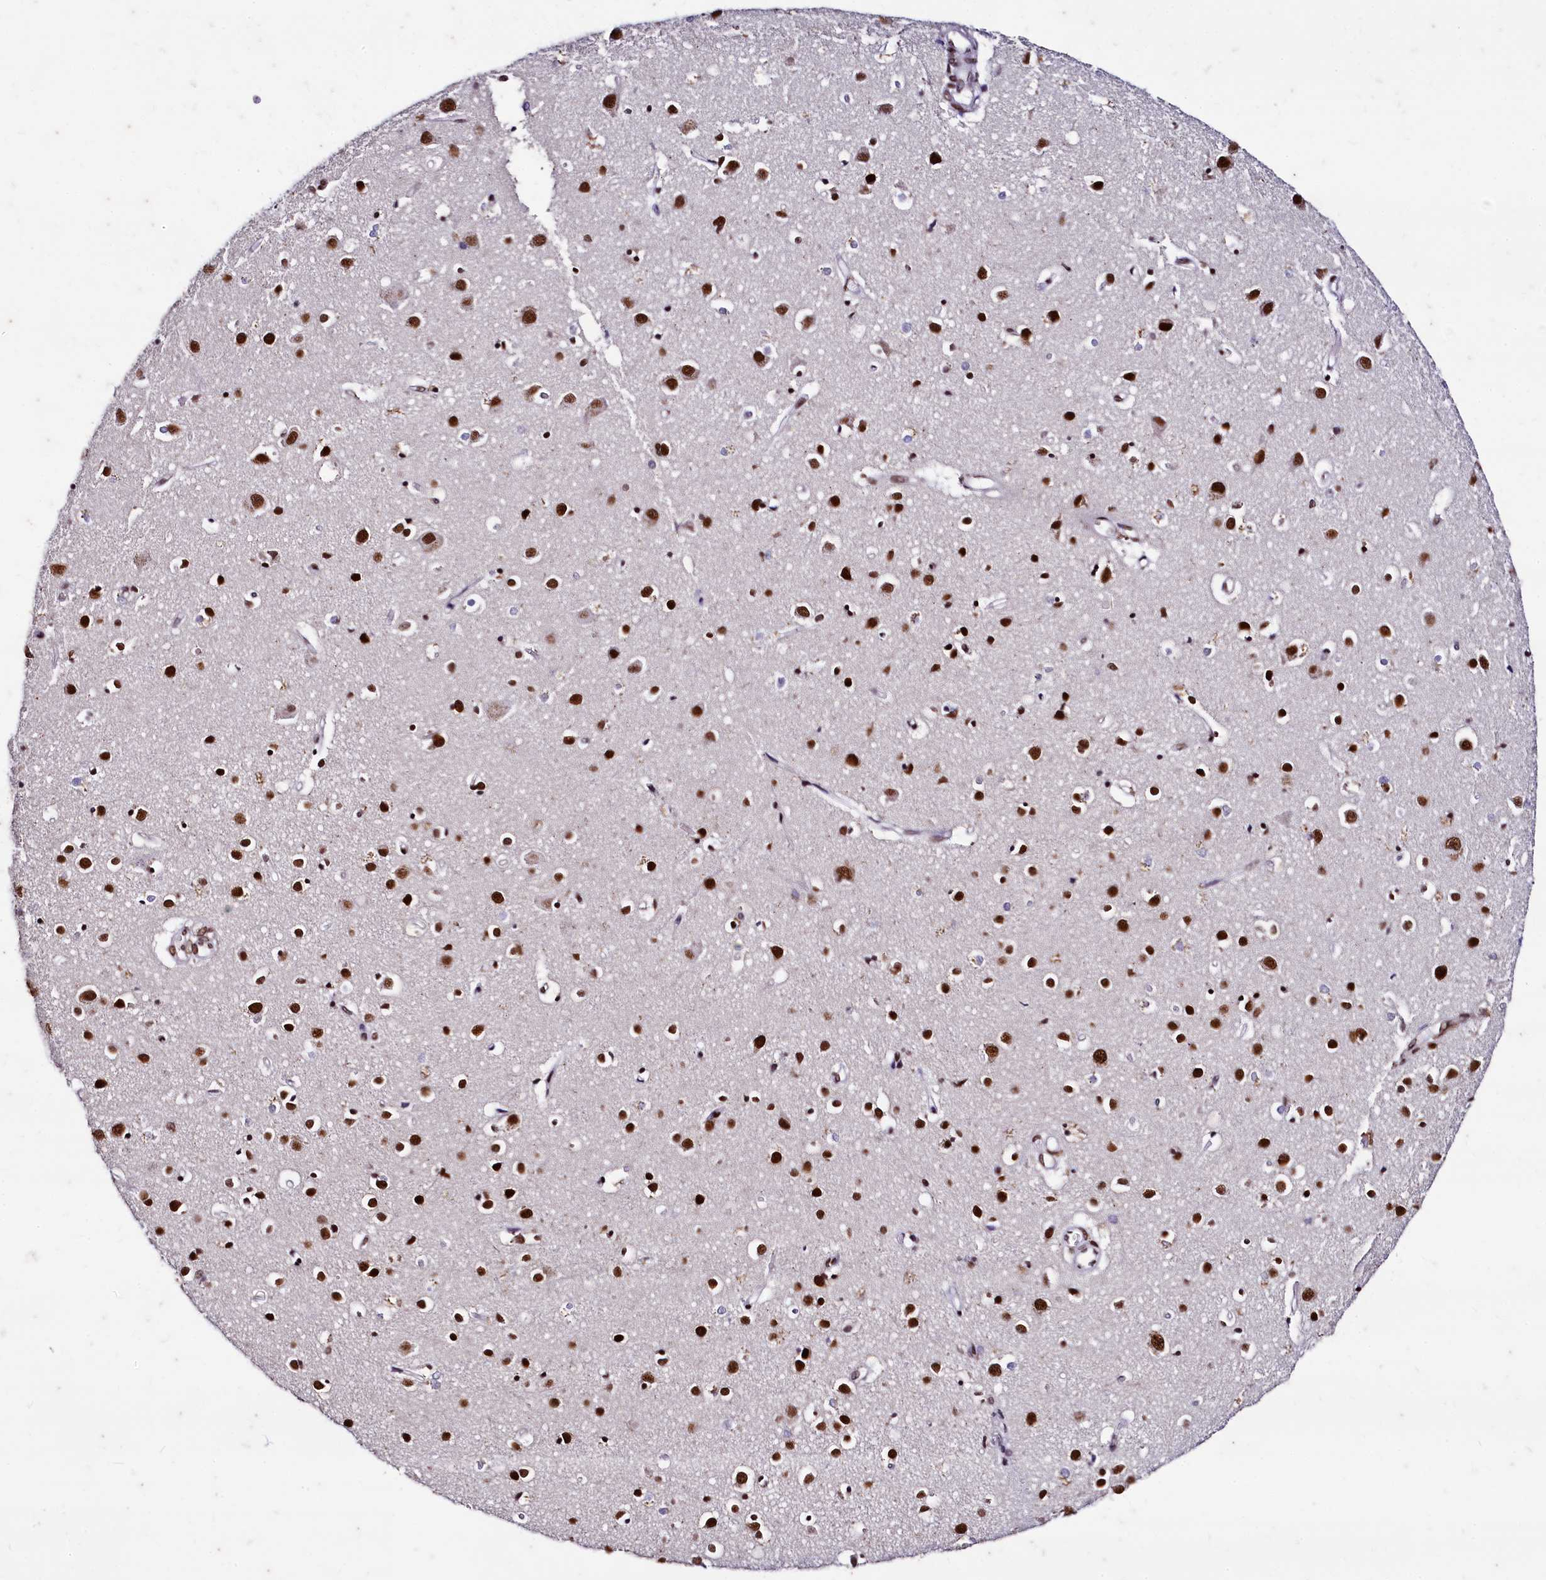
{"staining": {"intensity": "strong", "quantity": ">75%", "location": "nuclear"}, "tissue": "cerebral cortex", "cell_type": "Endothelial cells", "image_type": "normal", "snomed": [{"axis": "morphology", "description": "Normal tissue, NOS"}, {"axis": "topography", "description": "Cerebral cortex"}], "caption": "Brown immunohistochemical staining in normal human cerebral cortex demonstrates strong nuclear expression in about >75% of endothelial cells.", "gene": "CPSF7", "patient": {"sex": "female", "age": 64}}